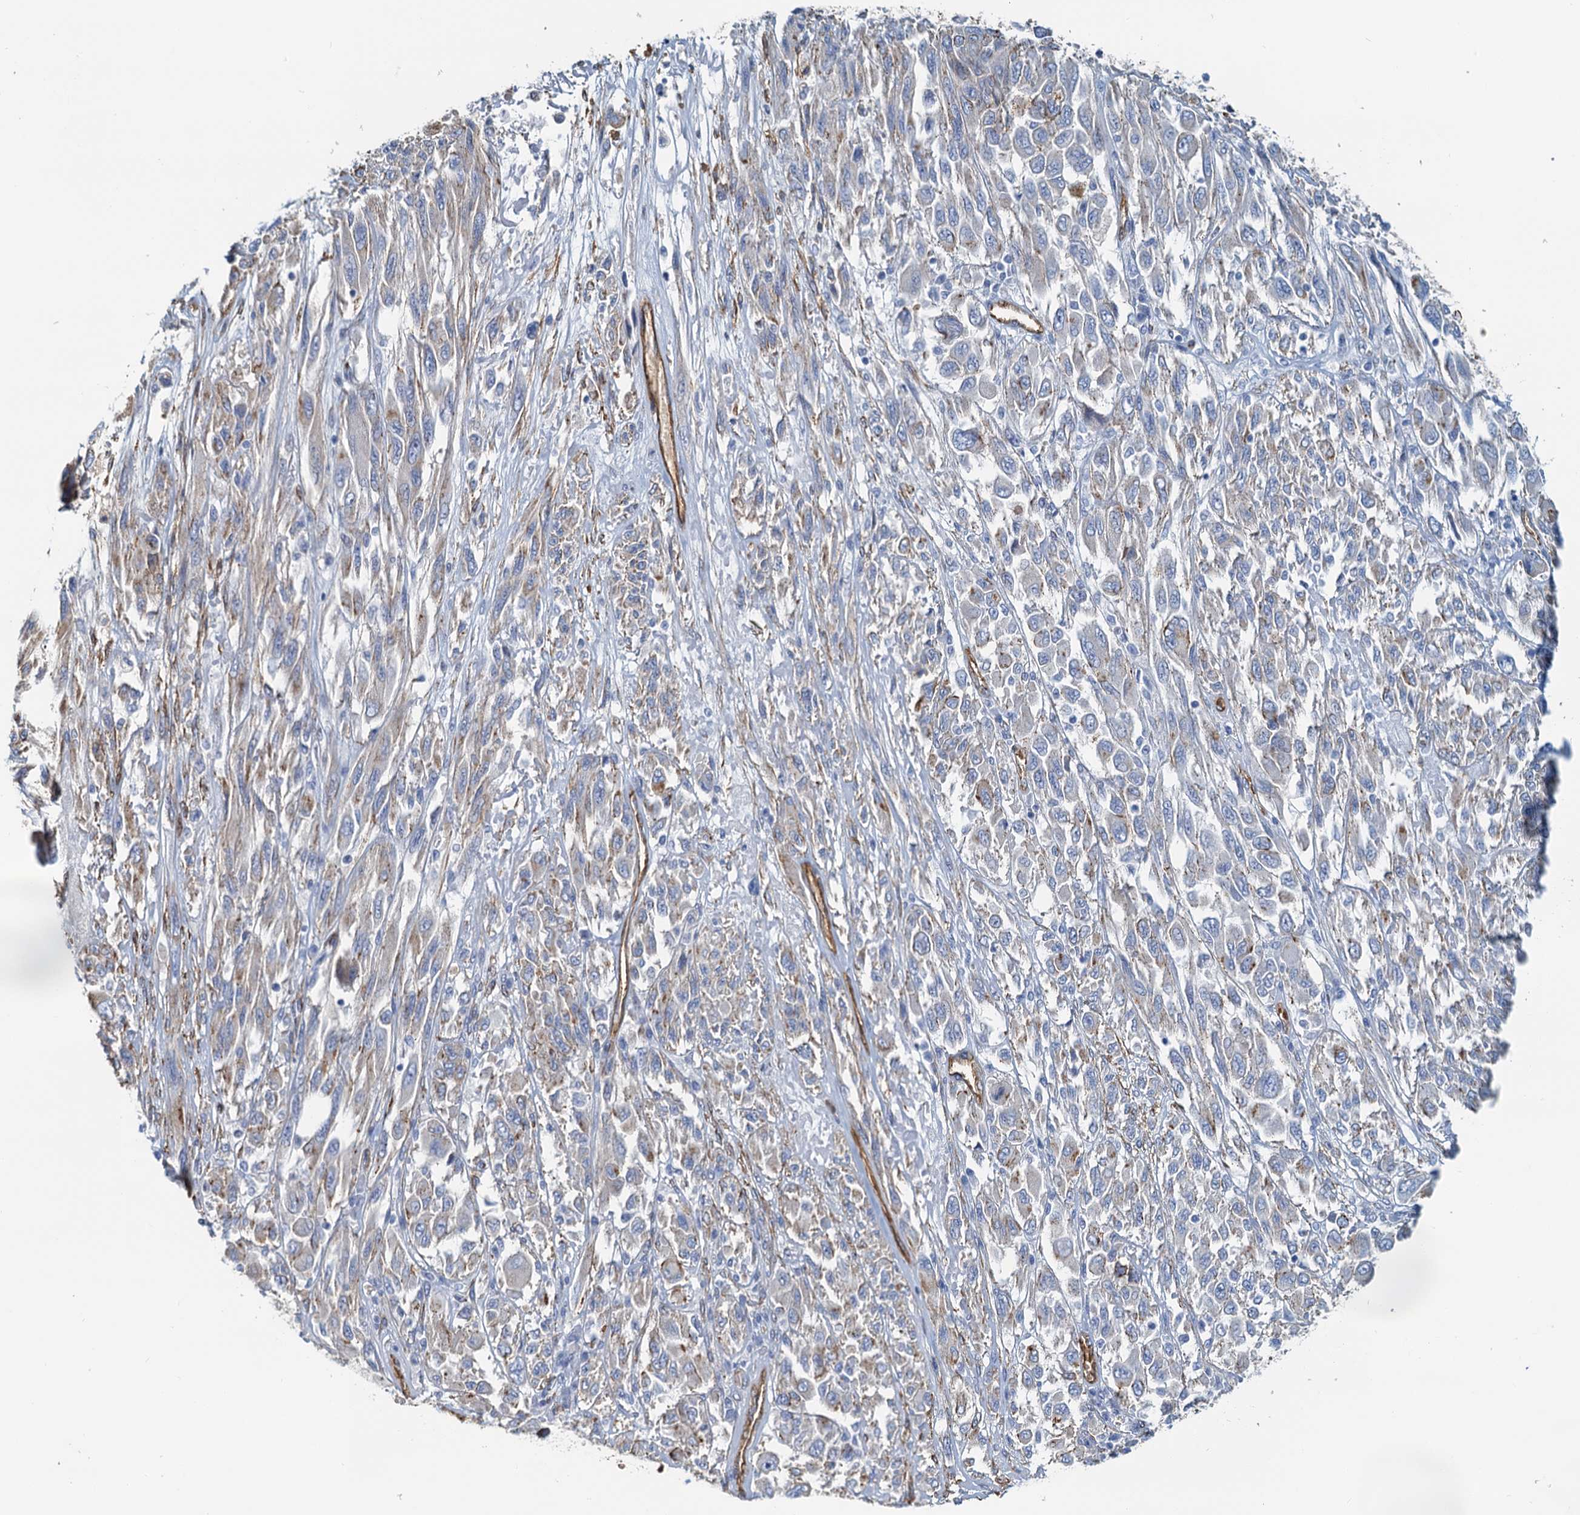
{"staining": {"intensity": "negative", "quantity": "none", "location": "none"}, "tissue": "melanoma", "cell_type": "Tumor cells", "image_type": "cancer", "snomed": [{"axis": "morphology", "description": "Malignant melanoma, NOS"}, {"axis": "topography", "description": "Skin"}], "caption": "Tumor cells show no significant protein staining in melanoma.", "gene": "DGKG", "patient": {"sex": "female", "age": 91}}